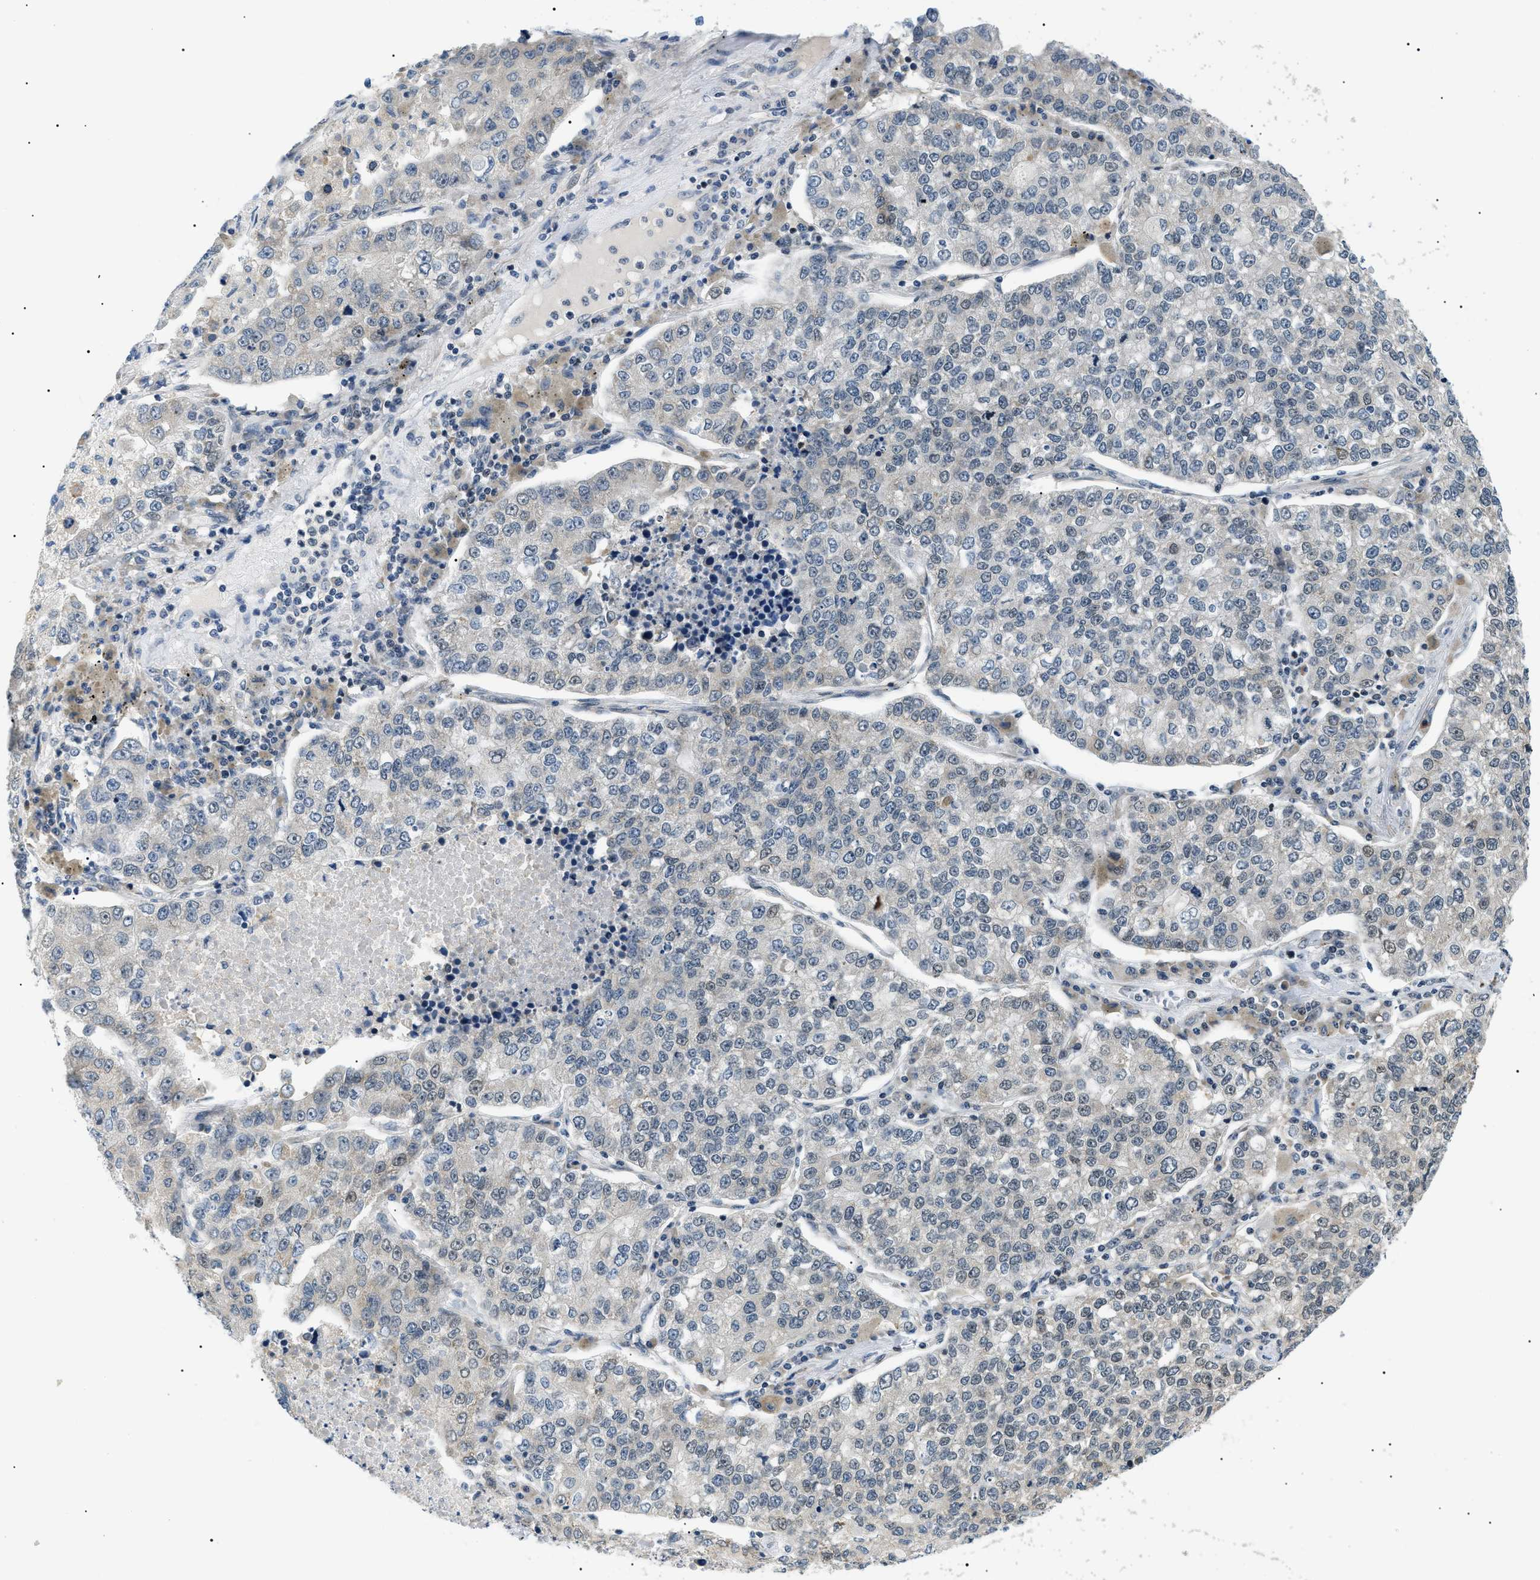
{"staining": {"intensity": "weak", "quantity": "<25%", "location": "cytoplasmic/membranous"}, "tissue": "lung cancer", "cell_type": "Tumor cells", "image_type": "cancer", "snomed": [{"axis": "morphology", "description": "Adenocarcinoma, NOS"}, {"axis": "topography", "description": "Lung"}], "caption": "The IHC histopathology image has no significant positivity in tumor cells of adenocarcinoma (lung) tissue. Brightfield microscopy of IHC stained with DAB (3,3'-diaminobenzidine) (brown) and hematoxylin (blue), captured at high magnification.", "gene": "CWC25", "patient": {"sex": "male", "age": 49}}